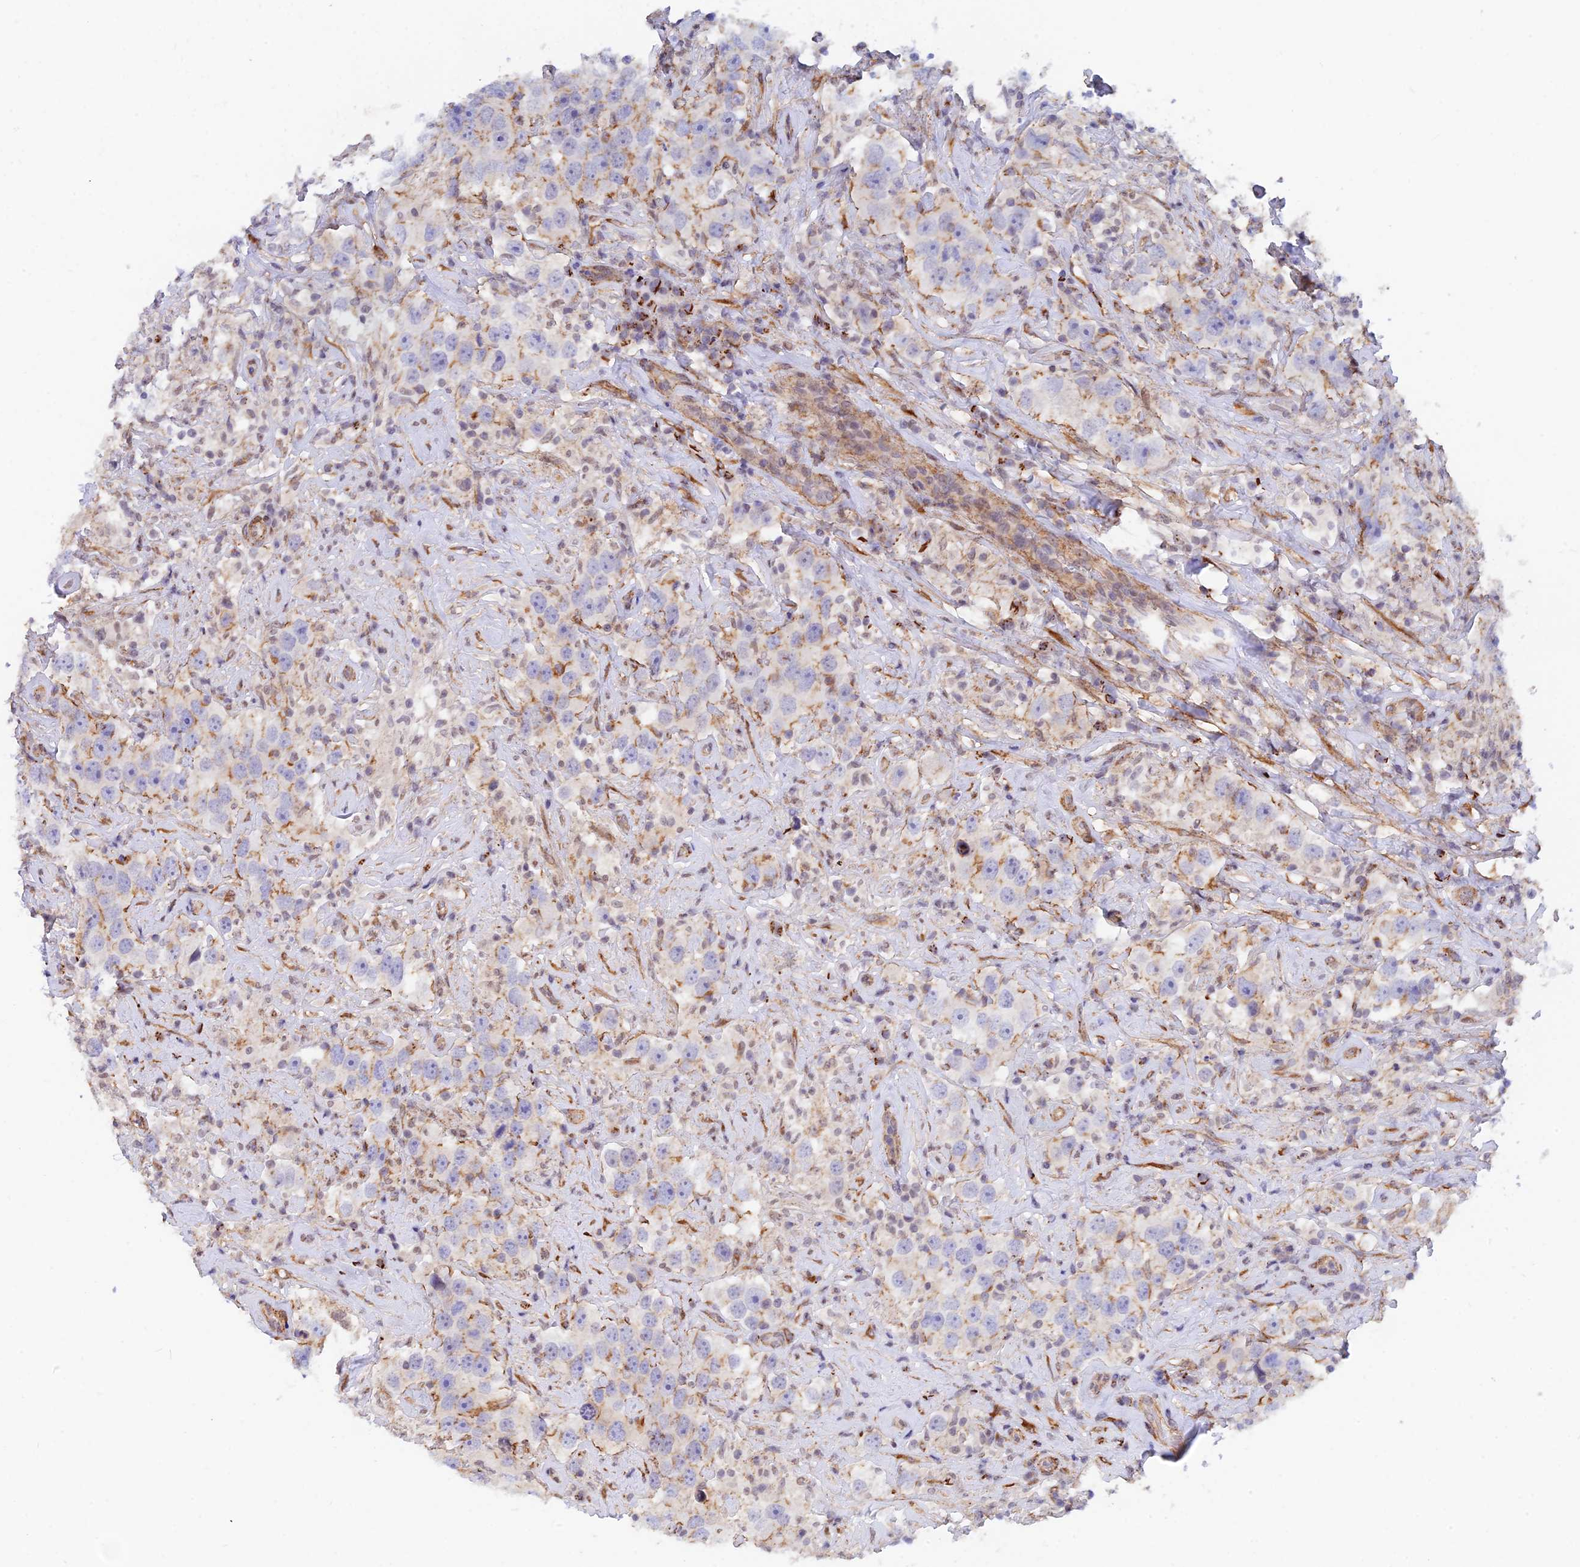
{"staining": {"intensity": "moderate", "quantity": "<25%", "location": "cytoplasmic/membranous"}, "tissue": "testis cancer", "cell_type": "Tumor cells", "image_type": "cancer", "snomed": [{"axis": "morphology", "description": "Seminoma, NOS"}, {"axis": "topography", "description": "Testis"}], "caption": "The image reveals a brown stain indicating the presence of a protein in the cytoplasmic/membranous of tumor cells in testis cancer (seminoma).", "gene": "VSTM2L", "patient": {"sex": "male", "age": 49}}